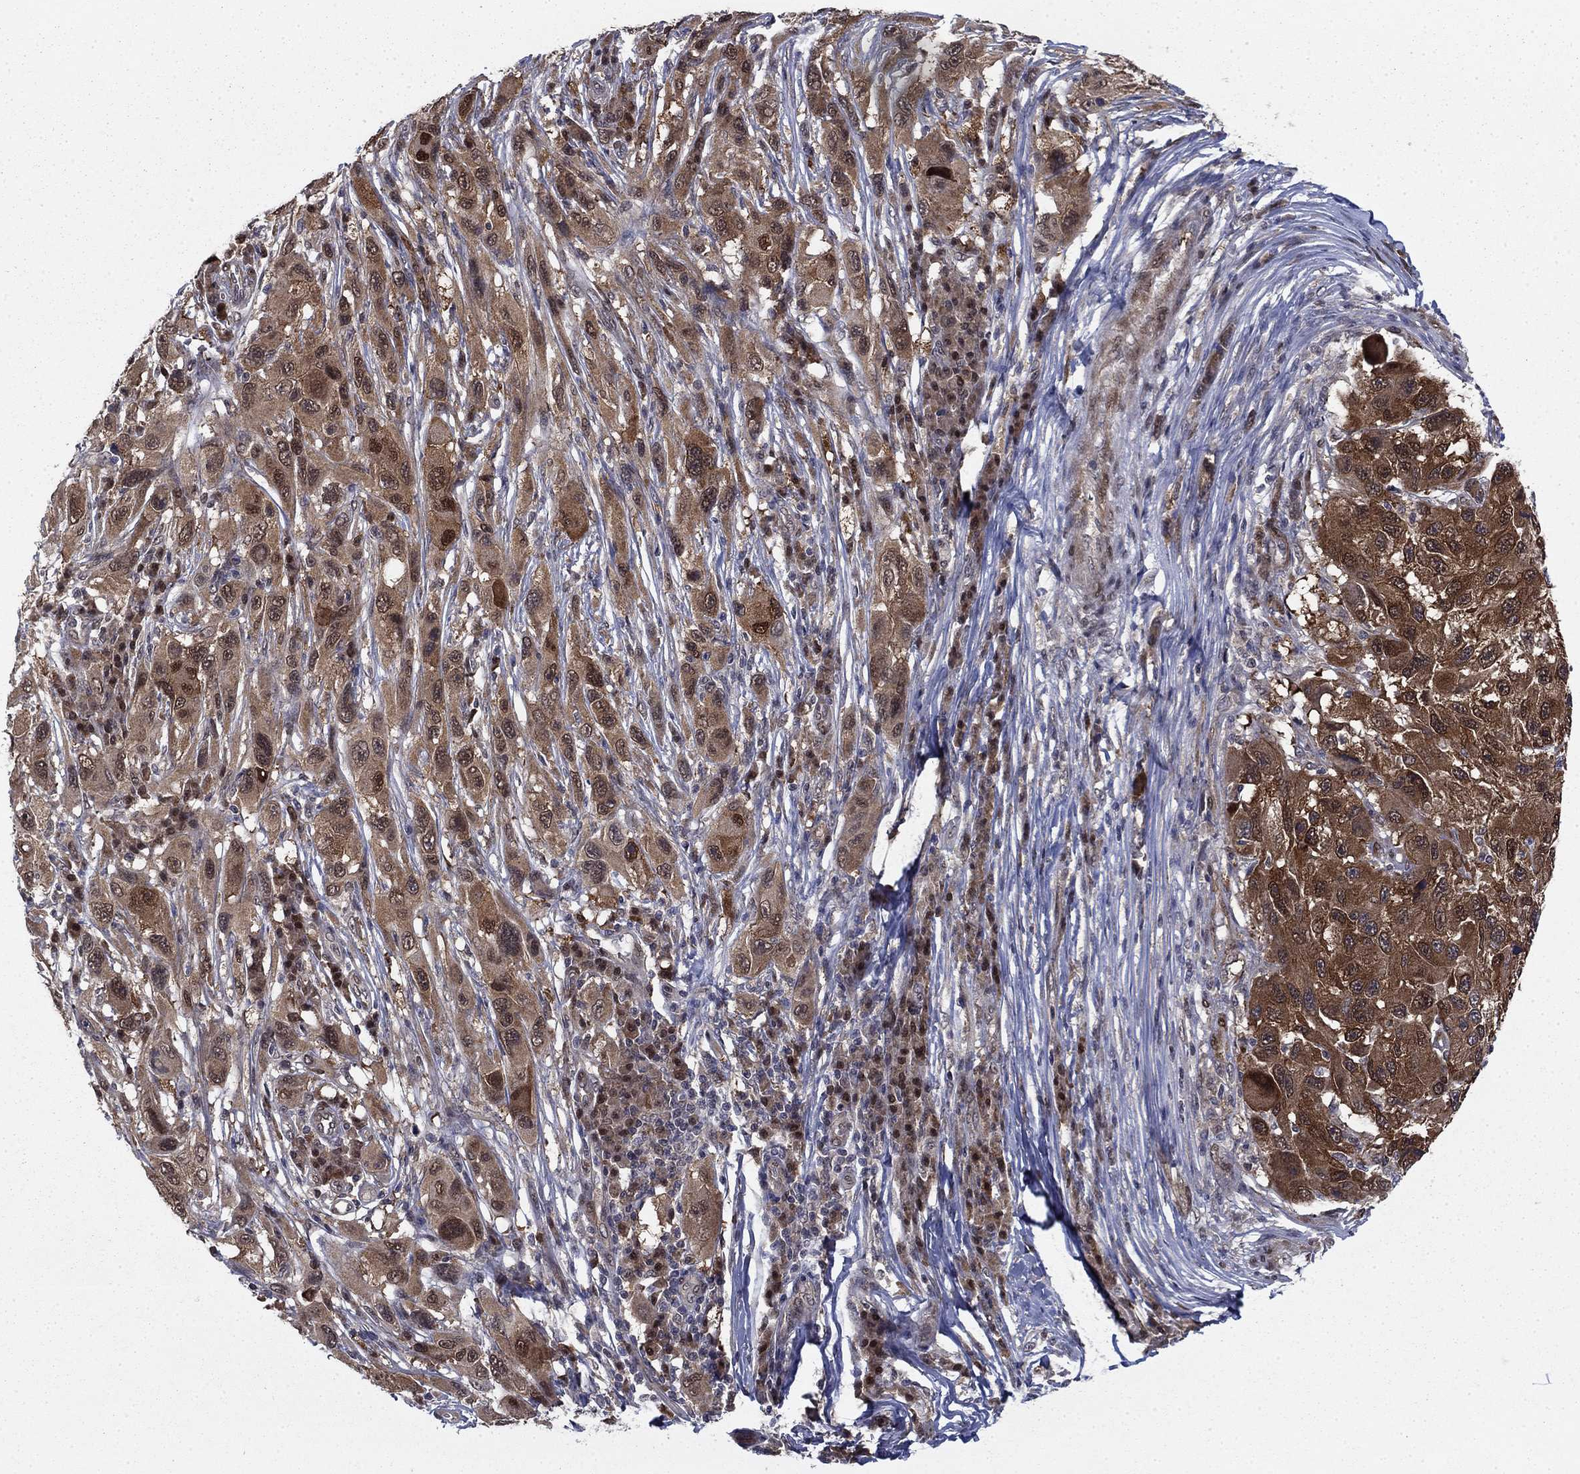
{"staining": {"intensity": "strong", "quantity": ">75%", "location": "cytoplasmic/membranous"}, "tissue": "melanoma", "cell_type": "Tumor cells", "image_type": "cancer", "snomed": [{"axis": "morphology", "description": "Malignant melanoma, NOS"}, {"axis": "topography", "description": "Skin"}], "caption": "Strong cytoplasmic/membranous protein staining is appreciated in approximately >75% of tumor cells in melanoma.", "gene": "FKBP4", "patient": {"sex": "male", "age": 53}}